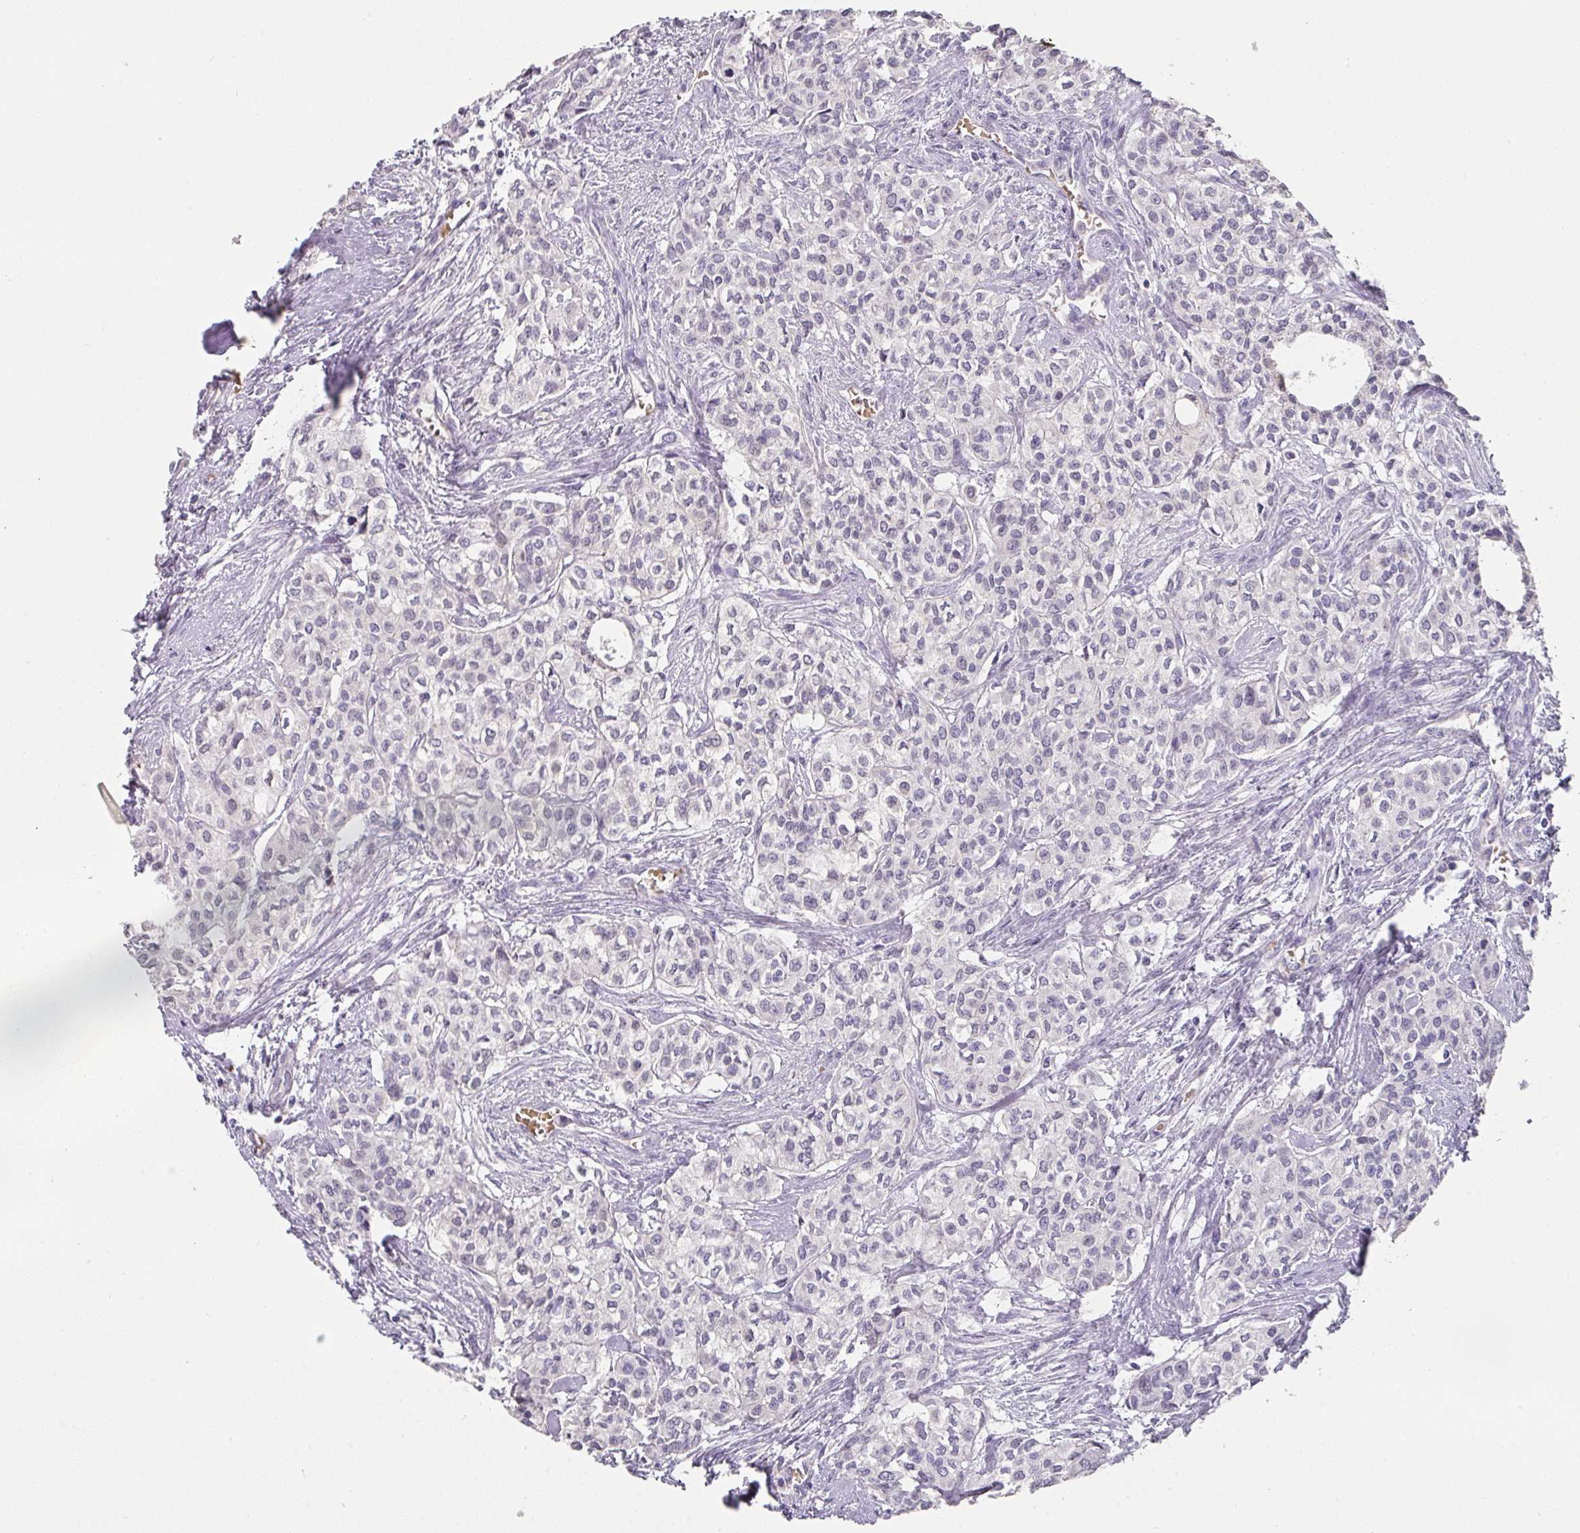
{"staining": {"intensity": "weak", "quantity": "<25%", "location": "nuclear"}, "tissue": "head and neck cancer", "cell_type": "Tumor cells", "image_type": "cancer", "snomed": [{"axis": "morphology", "description": "Adenocarcinoma, NOS"}, {"axis": "topography", "description": "Head-Neck"}], "caption": "Tumor cells show no significant staining in head and neck cancer.", "gene": "FOXN4", "patient": {"sex": "male", "age": 81}}